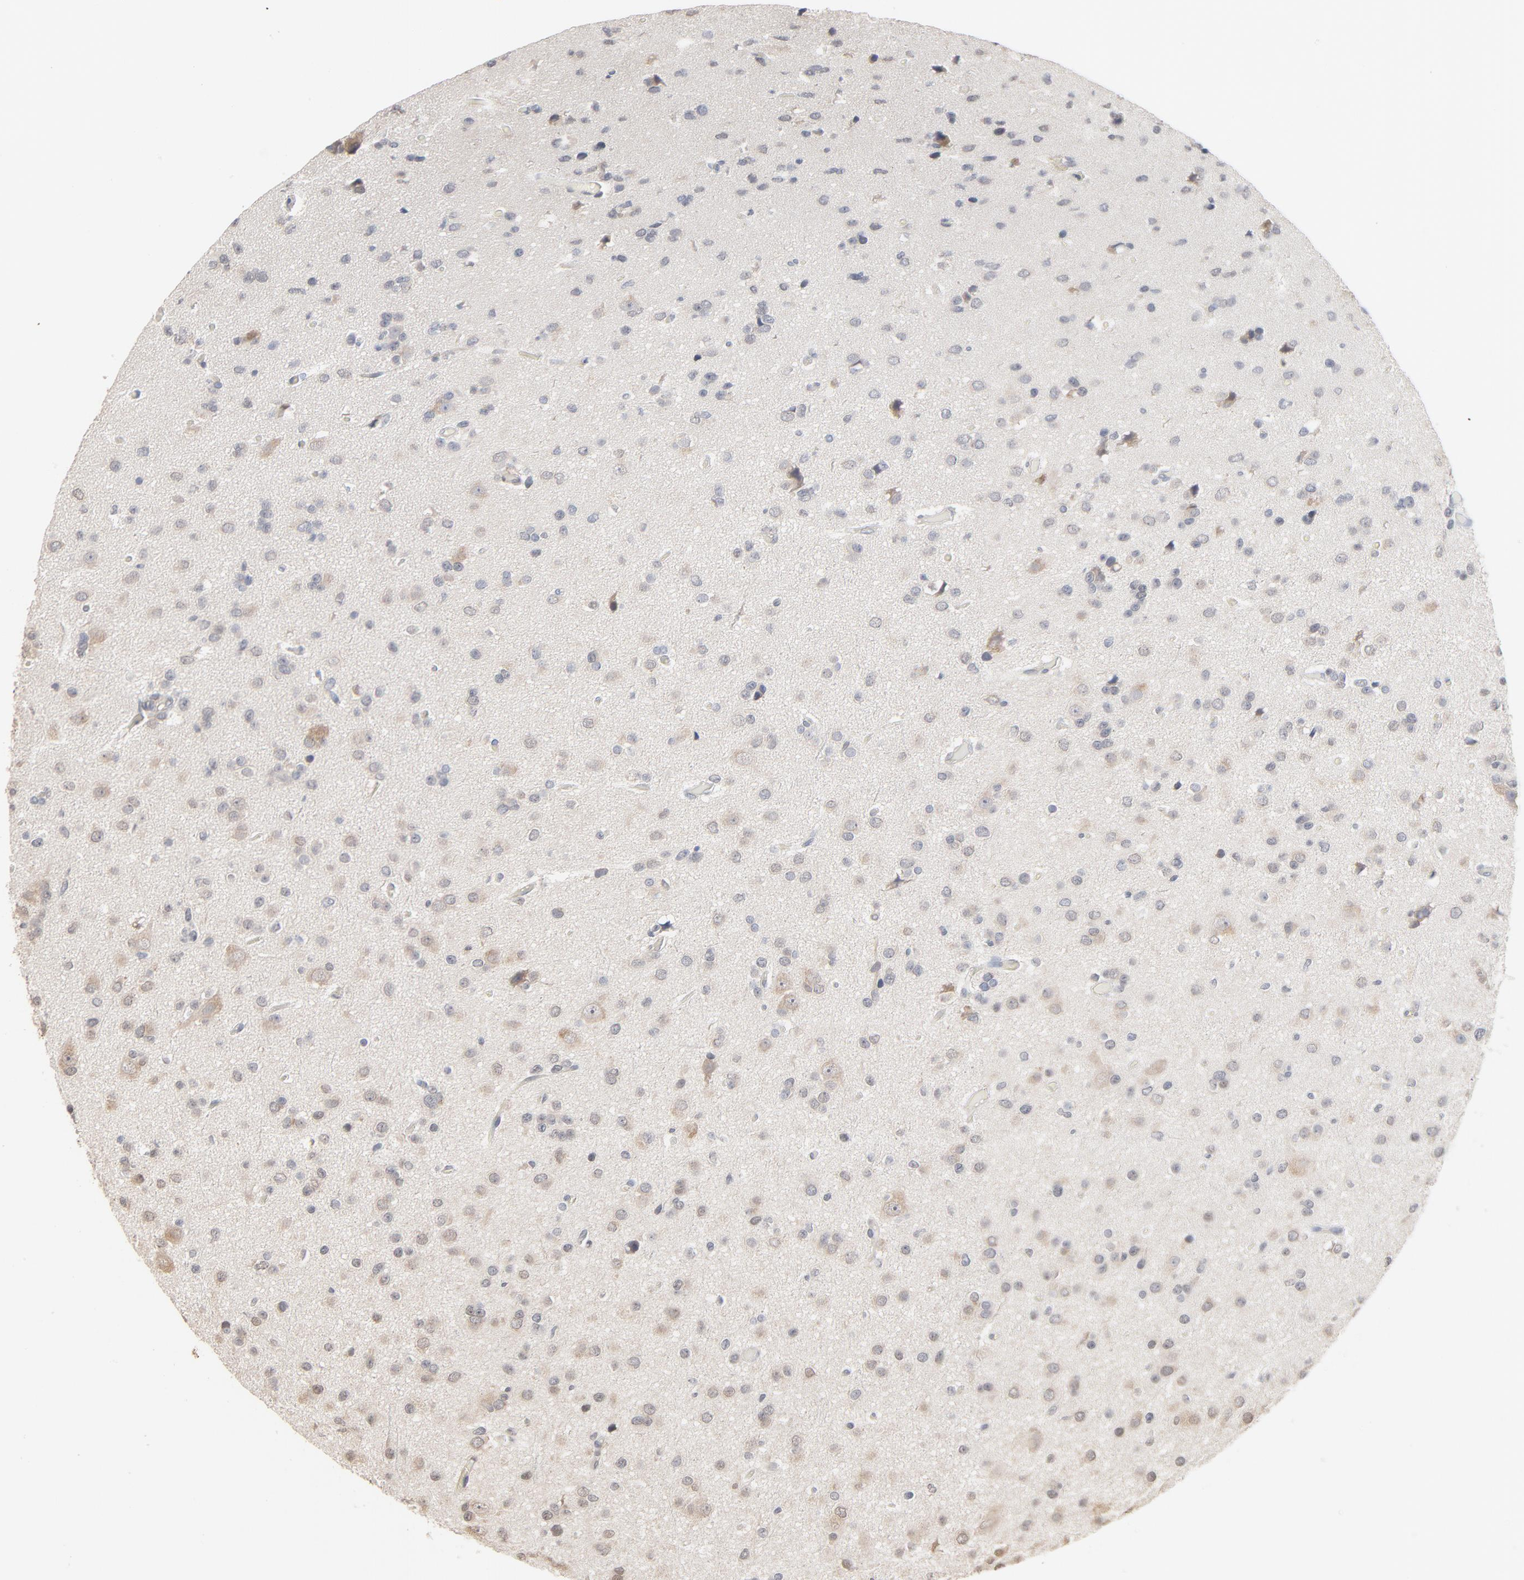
{"staining": {"intensity": "weak", "quantity": "<25%", "location": "cytoplasmic/membranous"}, "tissue": "glioma", "cell_type": "Tumor cells", "image_type": "cancer", "snomed": [{"axis": "morphology", "description": "Glioma, malignant, Low grade"}, {"axis": "topography", "description": "Brain"}], "caption": "Tumor cells show no significant protein positivity in malignant low-grade glioma.", "gene": "EPCAM", "patient": {"sex": "male", "age": 42}}